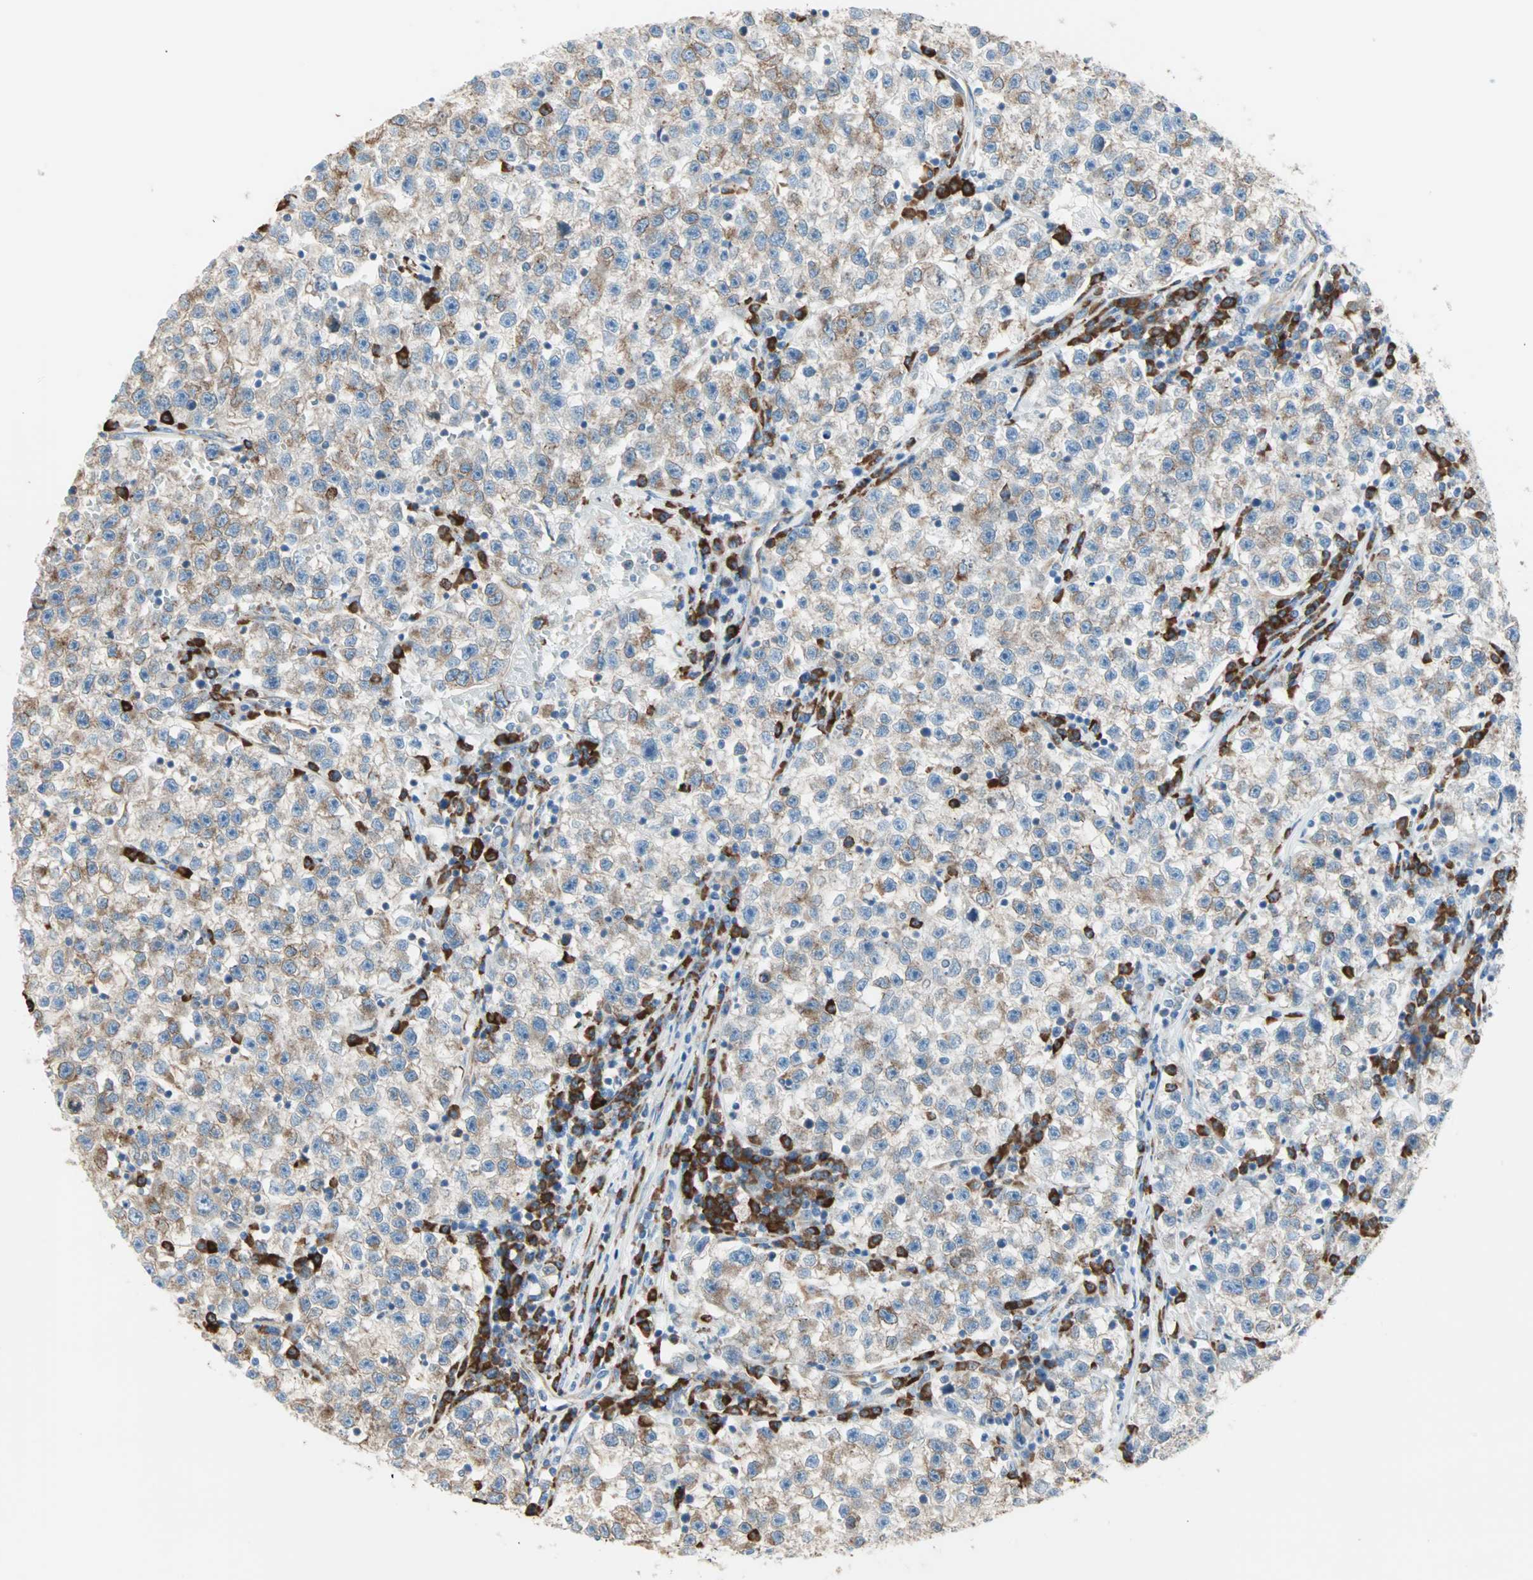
{"staining": {"intensity": "weak", "quantity": ">75%", "location": "cytoplasmic/membranous"}, "tissue": "testis cancer", "cell_type": "Tumor cells", "image_type": "cancer", "snomed": [{"axis": "morphology", "description": "Seminoma, NOS"}, {"axis": "topography", "description": "Testis"}], "caption": "A histopathology image of human testis cancer (seminoma) stained for a protein exhibits weak cytoplasmic/membranous brown staining in tumor cells.", "gene": "PLCXD1", "patient": {"sex": "male", "age": 22}}